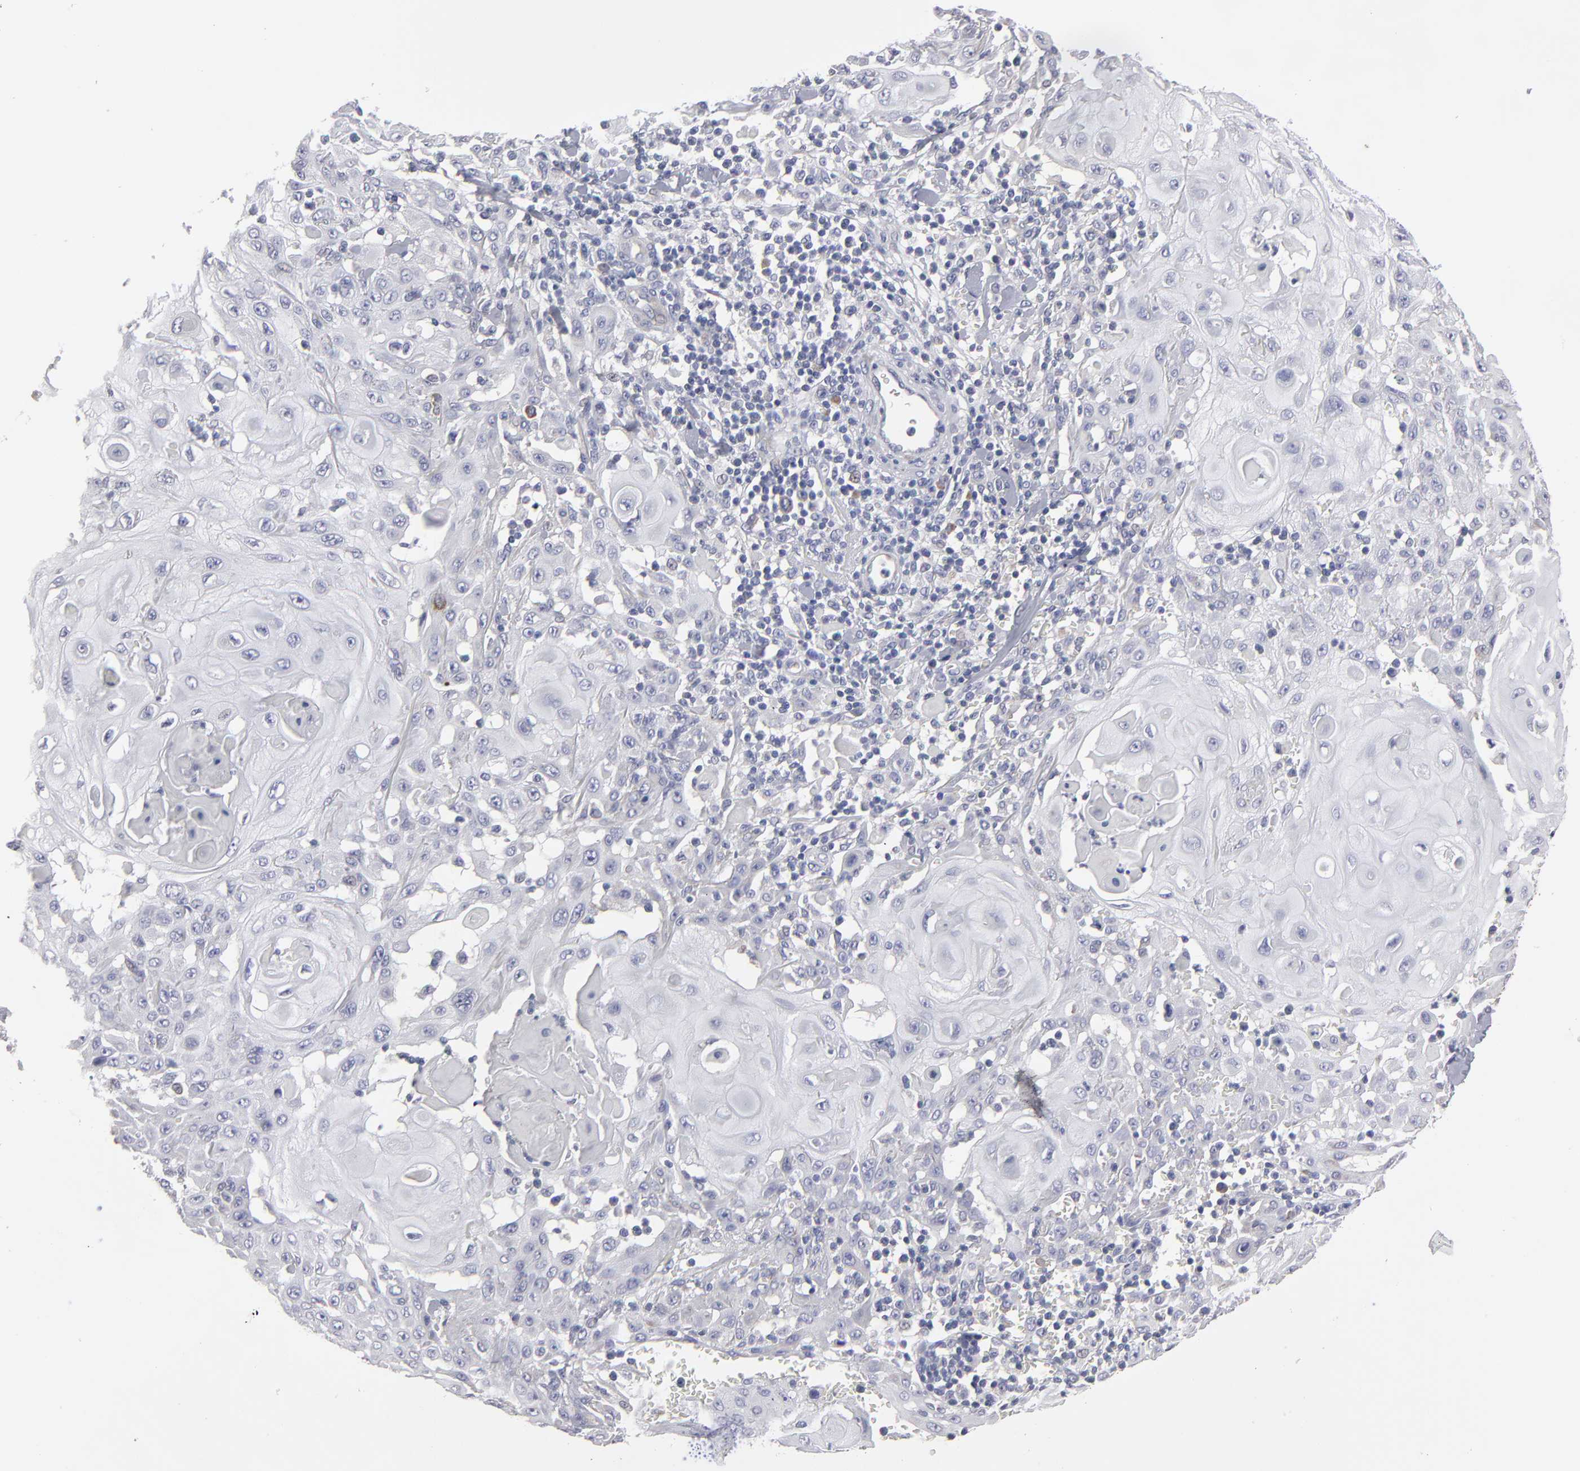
{"staining": {"intensity": "negative", "quantity": "none", "location": "none"}, "tissue": "skin cancer", "cell_type": "Tumor cells", "image_type": "cancer", "snomed": [{"axis": "morphology", "description": "Squamous cell carcinoma, NOS"}, {"axis": "topography", "description": "Skin"}], "caption": "Tumor cells are negative for brown protein staining in squamous cell carcinoma (skin). (DAB (3,3'-diaminobenzidine) immunohistochemistry, high magnification).", "gene": "CCDC80", "patient": {"sex": "male", "age": 24}}